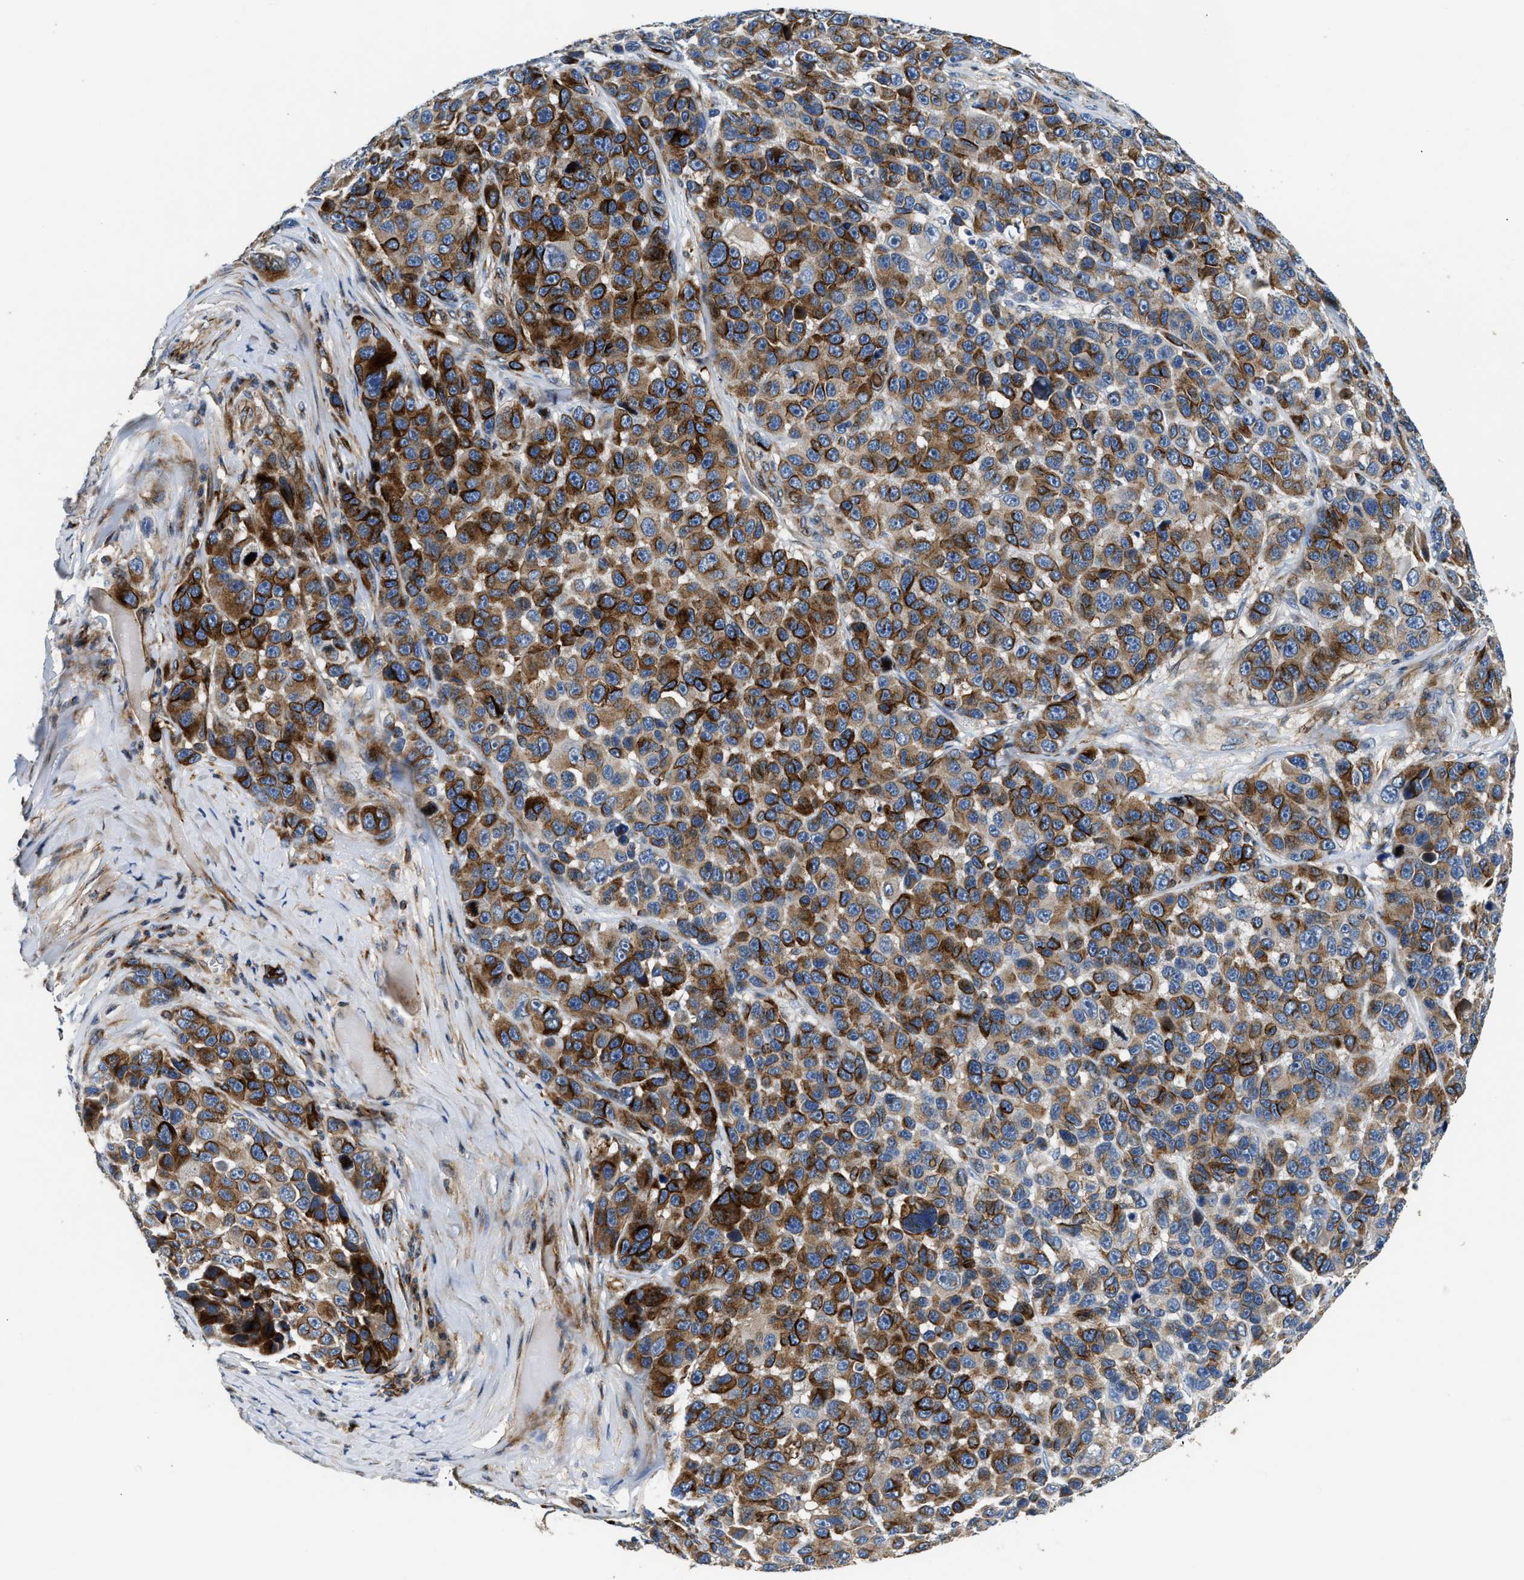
{"staining": {"intensity": "strong", "quantity": "25%-75%", "location": "cytoplasmic/membranous"}, "tissue": "melanoma", "cell_type": "Tumor cells", "image_type": "cancer", "snomed": [{"axis": "morphology", "description": "Malignant melanoma, NOS"}, {"axis": "topography", "description": "Skin"}], "caption": "Strong cytoplasmic/membranous protein positivity is identified in approximately 25%-75% of tumor cells in malignant melanoma.", "gene": "IL17RC", "patient": {"sex": "male", "age": 53}}